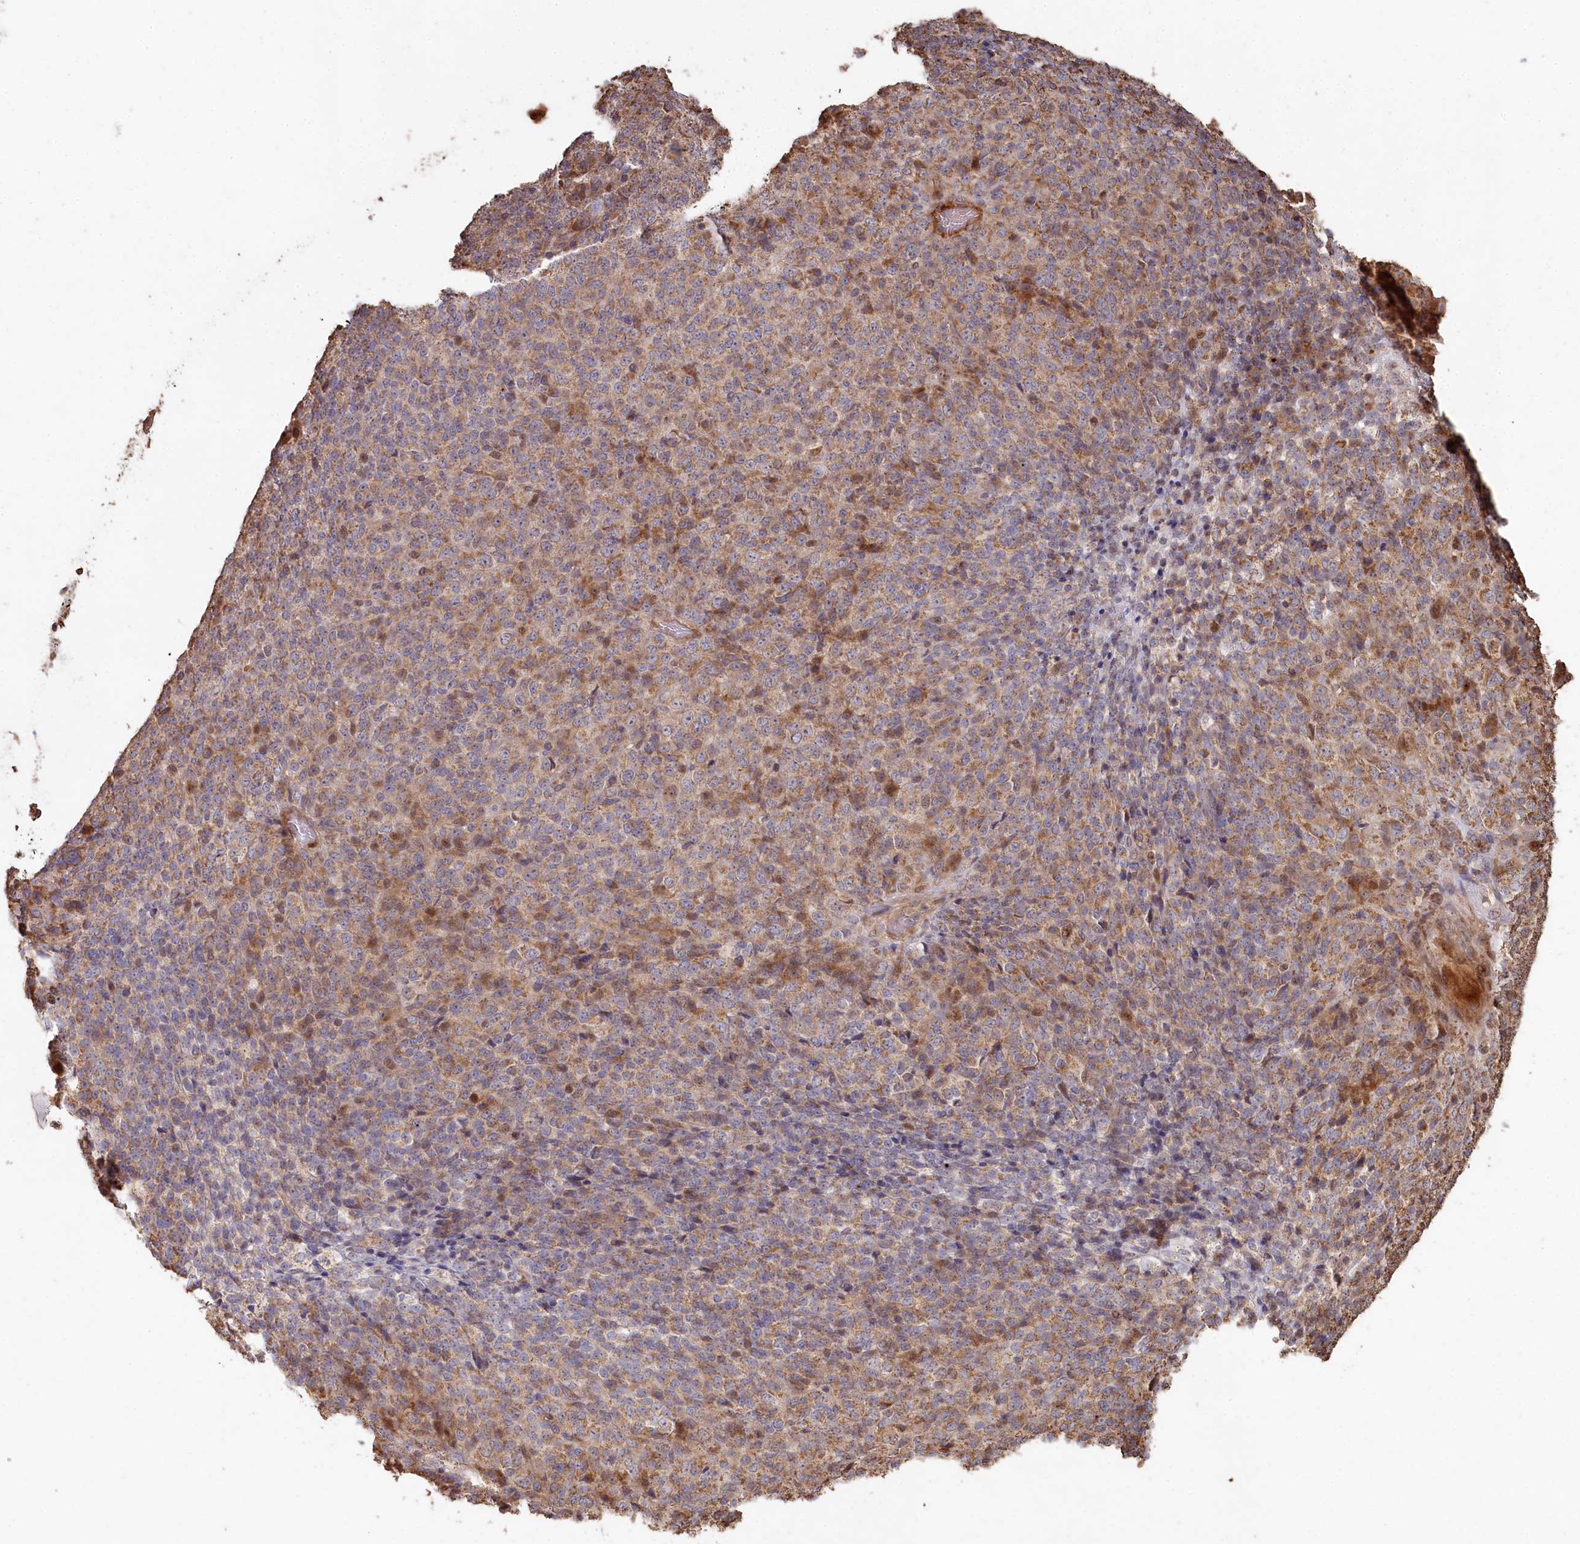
{"staining": {"intensity": "moderate", "quantity": ">75%", "location": "cytoplasmic/membranous"}, "tissue": "melanoma", "cell_type": "Tumor cells", "image_type": "cancer", "snomed": [{"axis": "morphology", "description": "Malignant melanoma, Metastatic site"}, {"axis": "topography", "description": "Brain"}], "caption": "This is an image of IHC staining of melanoma, which shows moderate staining in the cytoplasmic/membranous of tumor cells.", "gene": "HAL", "patient": {"sex": "female", "age": 56}}